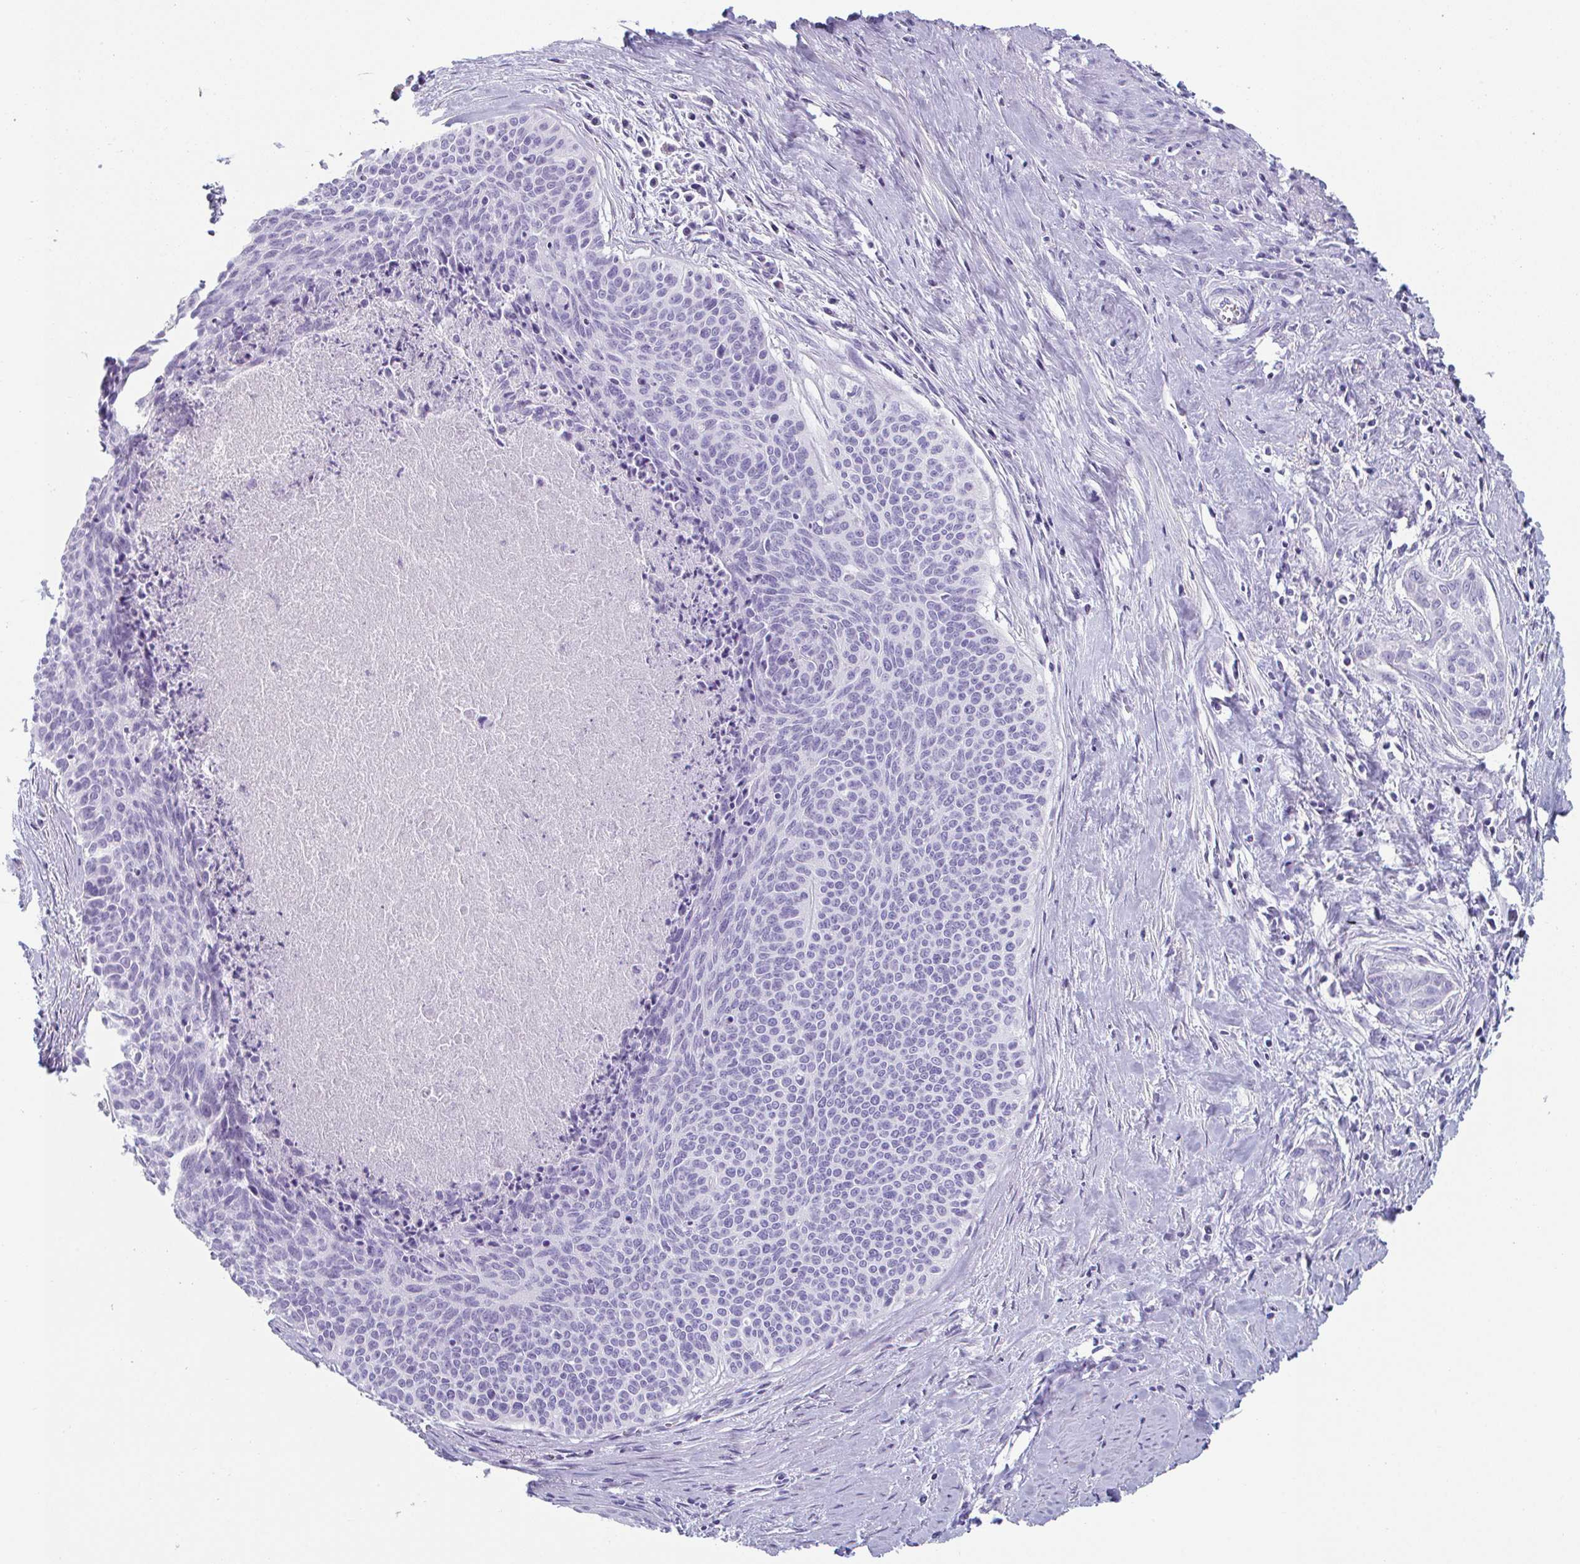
{"staining": {"intensity": "negative", "quantity": "none", "location": "none"}, "tissue": "cervical cancer", "cell_type": "Tumor cells", "image_type": "cancer", "snomed": [{"axis": "morphology", "description": "Squamous cell carcinoma, NOS"}, {"axis": "topography", "description": "Cervix"}], "caption": "Immunohistochemistry image of neoplastic tissue: cervical cancer stained with DAB reveals no significant protein expression in tumor cells.", "gene": "CREG2", "patient": {"sex": "female", "age": 55}}